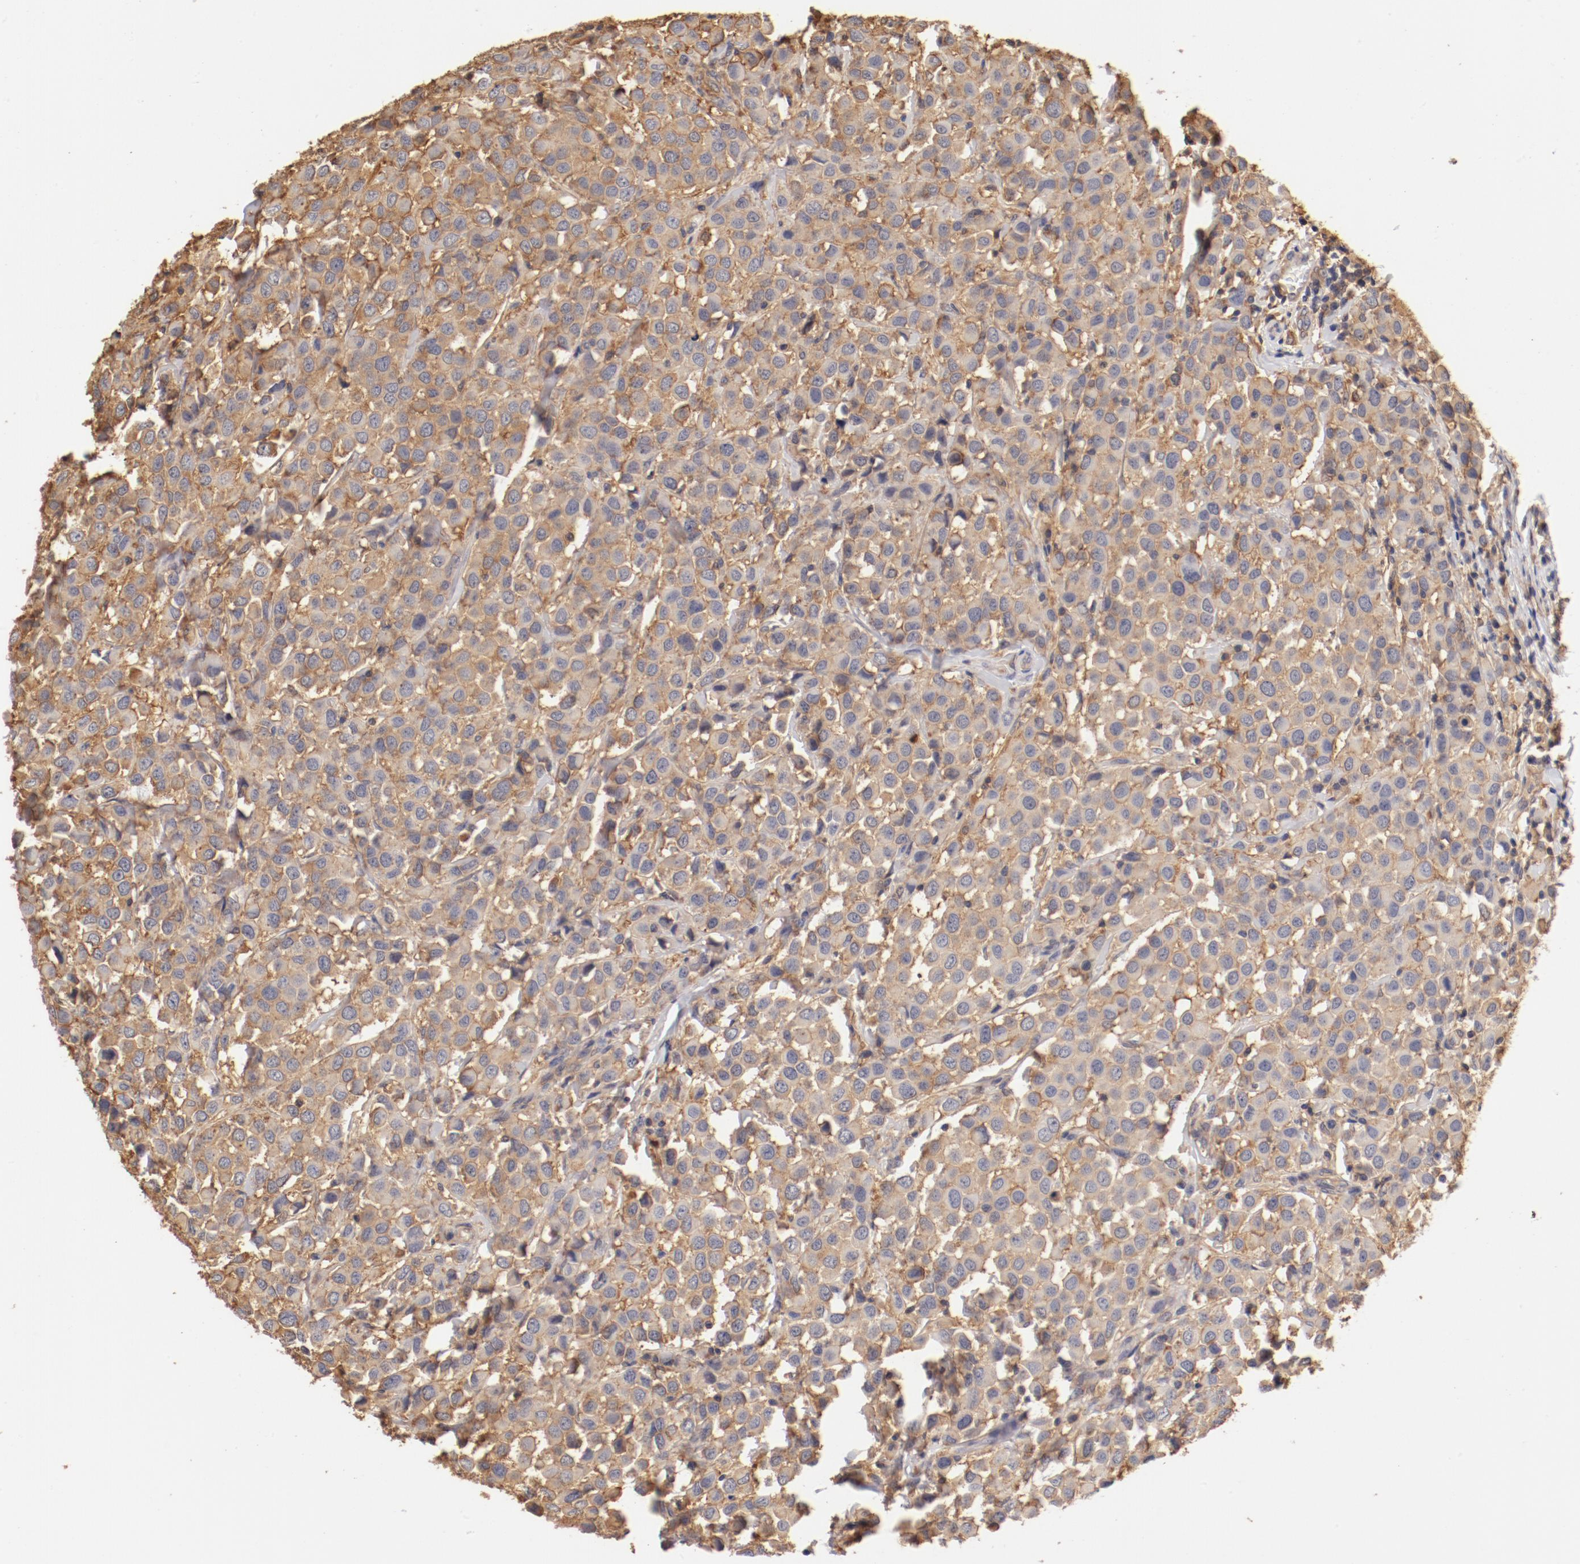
{"staining": {"intensity": "moderate", "quantity": ">75%", "location": "cytoplasmic/membranous"}, "tissue": "breast cancer", "cell_type": "Tumor cells", "image_type": "cancer", "snomed": [{"axis": "morphology", "description": "Duct carcinoma"}, {"axis": "topography", "description": "Breast"}], "caption": "Tumor cells show medium levels of moderate cytoplasmic/membranous positivity in about >75% of cells in human infiltrating ductal carcinoma (breast). (IHC, brightfield microscopy, high magnification).", "gene": "FCMR", "patient": {"sex": "female", "age": 61}}